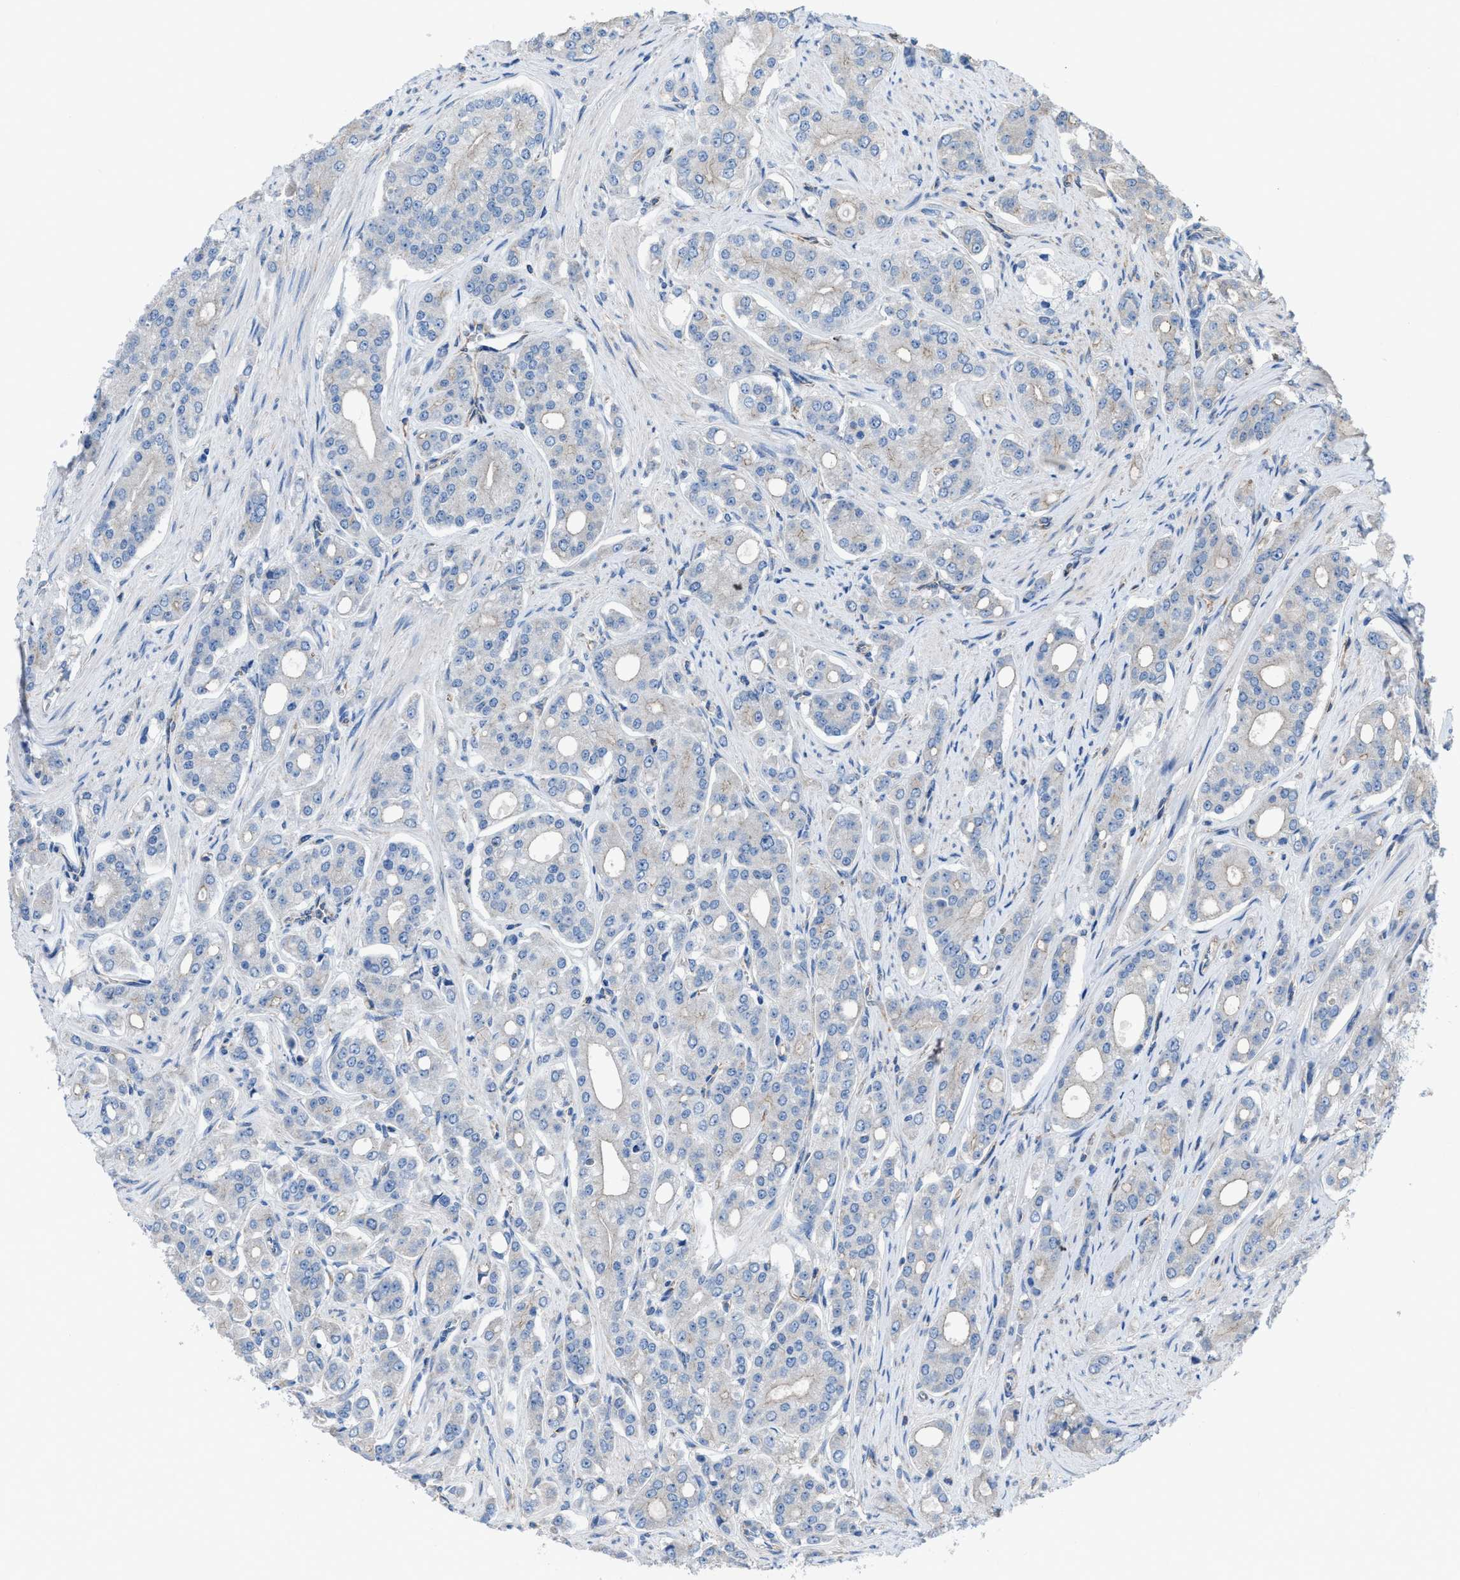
{"staining": {"intensity": "negative", "quantity": "none", "location": "none"}, "tissue": "prostate cancer", "cell_type": "Tumor cells", "image_type": "cancer", "snomed": [{"axis": "morphology", "description": "Adenocarcinoma, High grade"}, {"axis": "topography", "description": "Prostate"}], "caption": "This is an immunohistochemistry image of prostate cancer (high-grade adenocarcinoma). There is no staining in tumor cells.", "gene": "DOLPP1", "patient": {"sex": "male", "age": 71}}